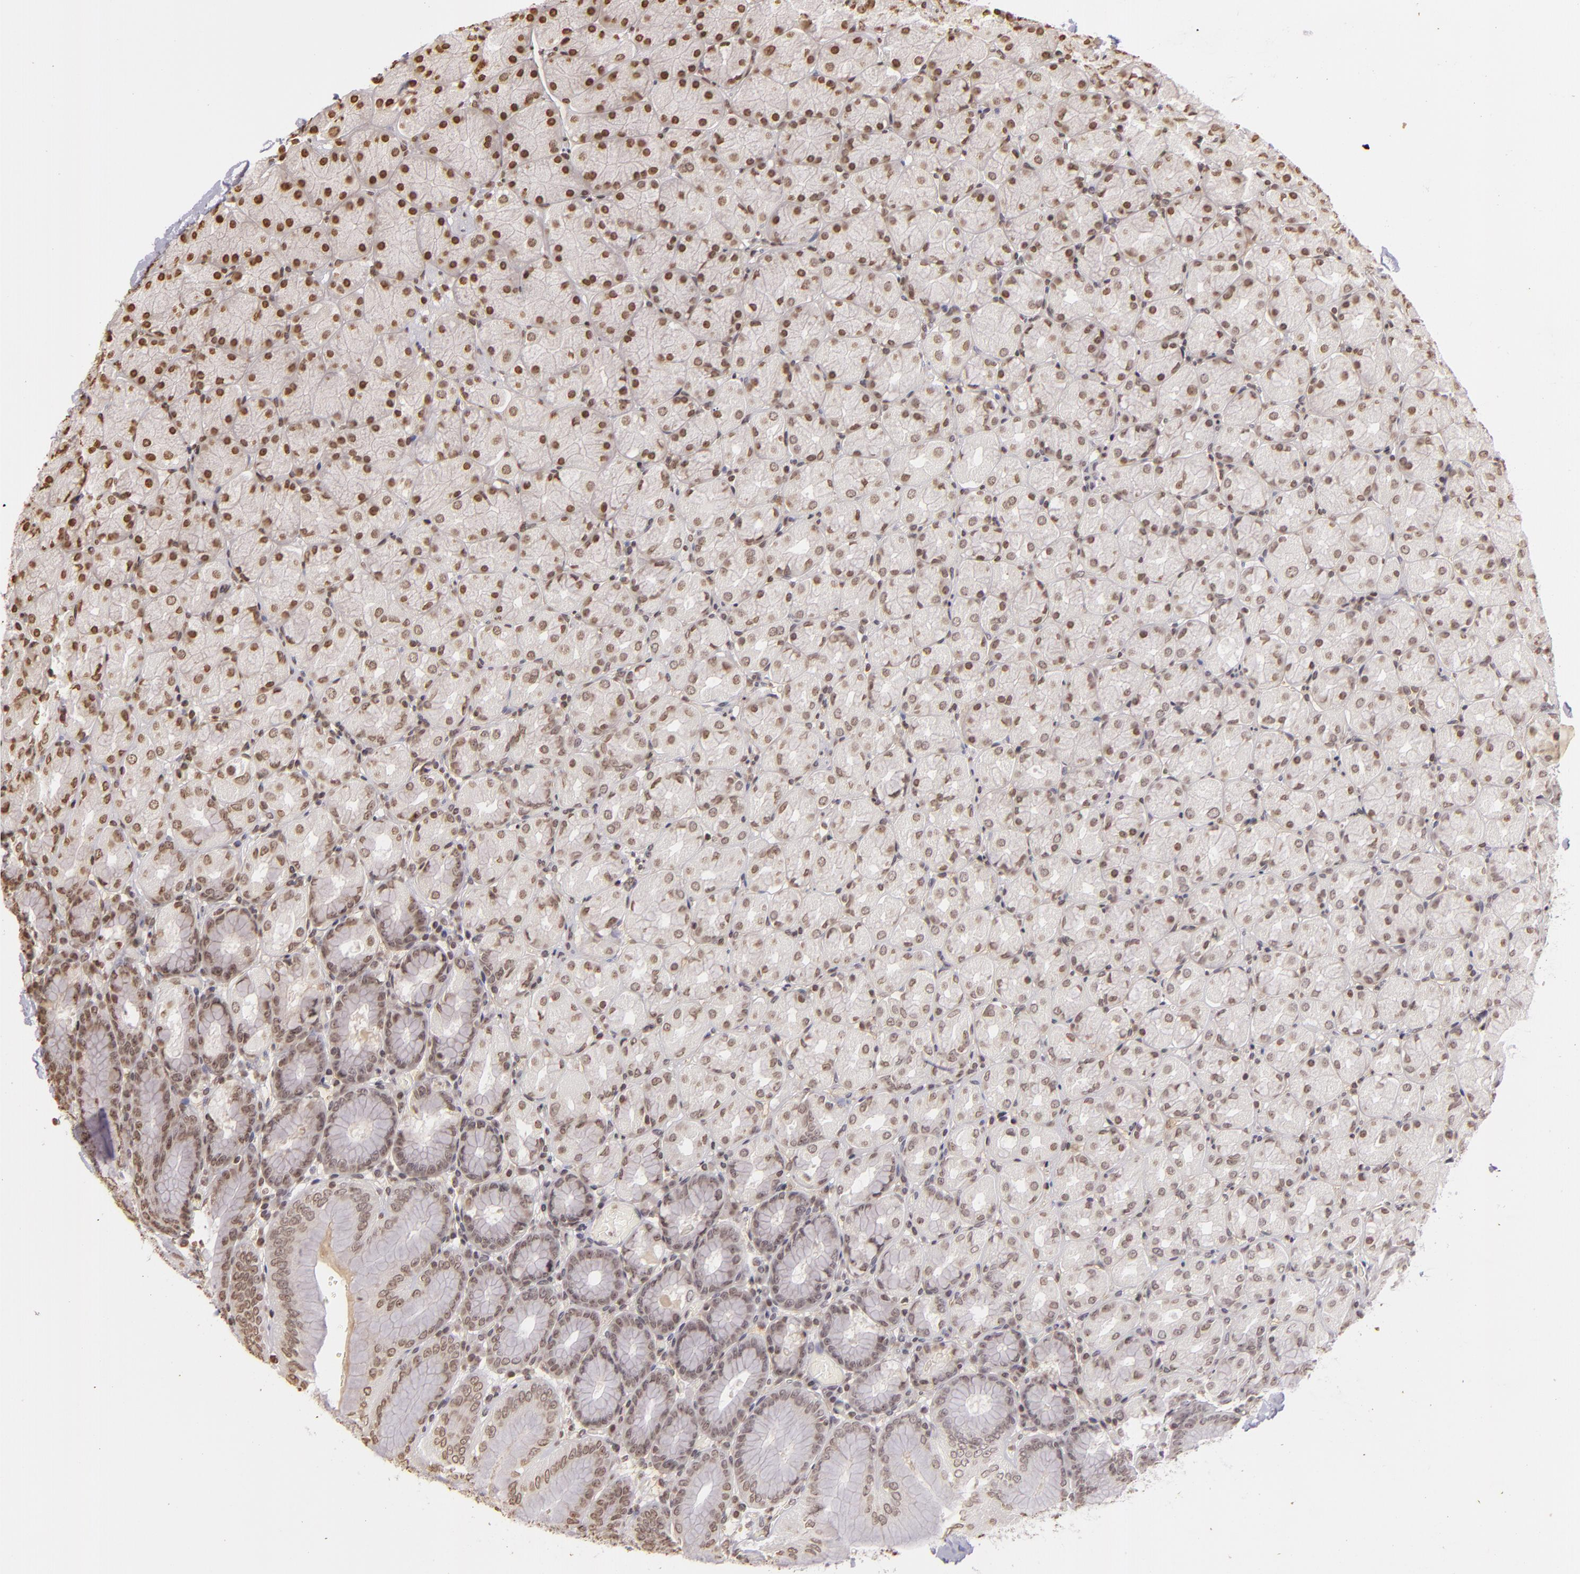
{"staining": {"intensity": "moderate", "quantity": "25%-75%", "location": "nuclear"}, "tissue": "stomach", "cell_type": "Glandular cells", "image_type": "normal", "snomed": [{"axis": "morphology", "description": "Normal tissue, NOS"}, {"axis": "topography", "description": "Stomach, upper"}, {"axis": "topography", "description": "Stomach"}], "caption": "Immunohistochemical staining of normal human stomach shows medium levels of moderate nuclear expression in about 25%-75% of glandular cells. (Stains: DAB (3,3'-diaminobenzidine) in brown, nuclei in blue, Microscopy: brightfield microscopy at high magnification).", "gene": "THRB", "patient": {"sex": "male", "age": 76}}